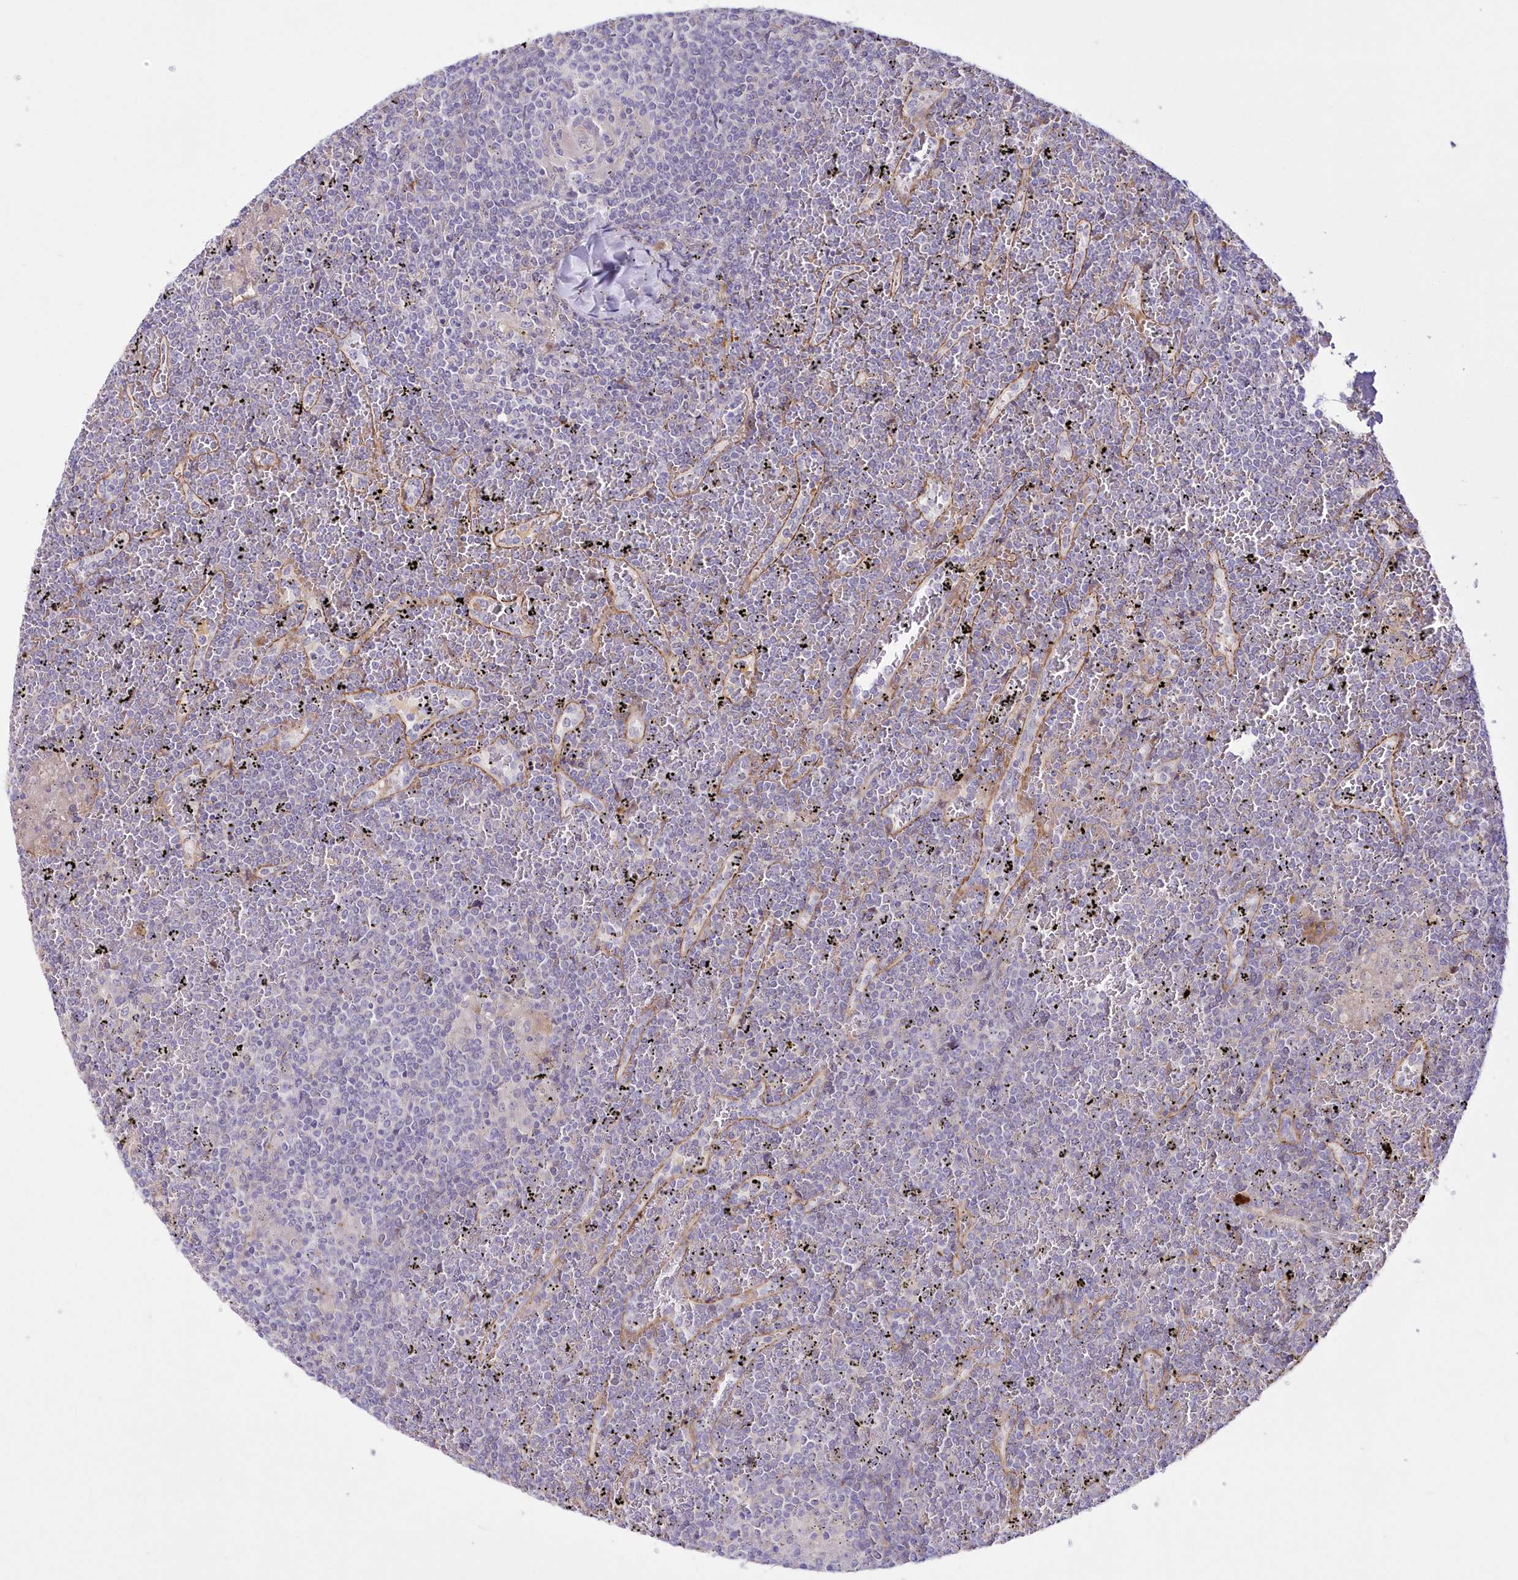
{"staining": {"intensity": "weak", "quantity": "<25%", "location": "cytoplasmic/membranous"}, "tissue": "lymphoma", "cell_type": "Tumor cells", "image_type": "cancer", "snomed": [{"axis": "morphology", "description": "Malignant lymphoma, non-Hodgkin's type, Low grade"}, {"axis": "topography", "description": "Spleen"}], "caption": "DAB (3,3'-diaminobenzidine) immunohistochemical staining of lymphoma shows no significant staining in tumor cells. (Stains: DAB (3,3'-diaminobenzidine) immunohistochemistry with hematoxylin counter stain, Microscopy: brightfield microscopy at high magnification).", "gene": "ARFGEF3", "patient": {"sex": "female", "age": 19}}